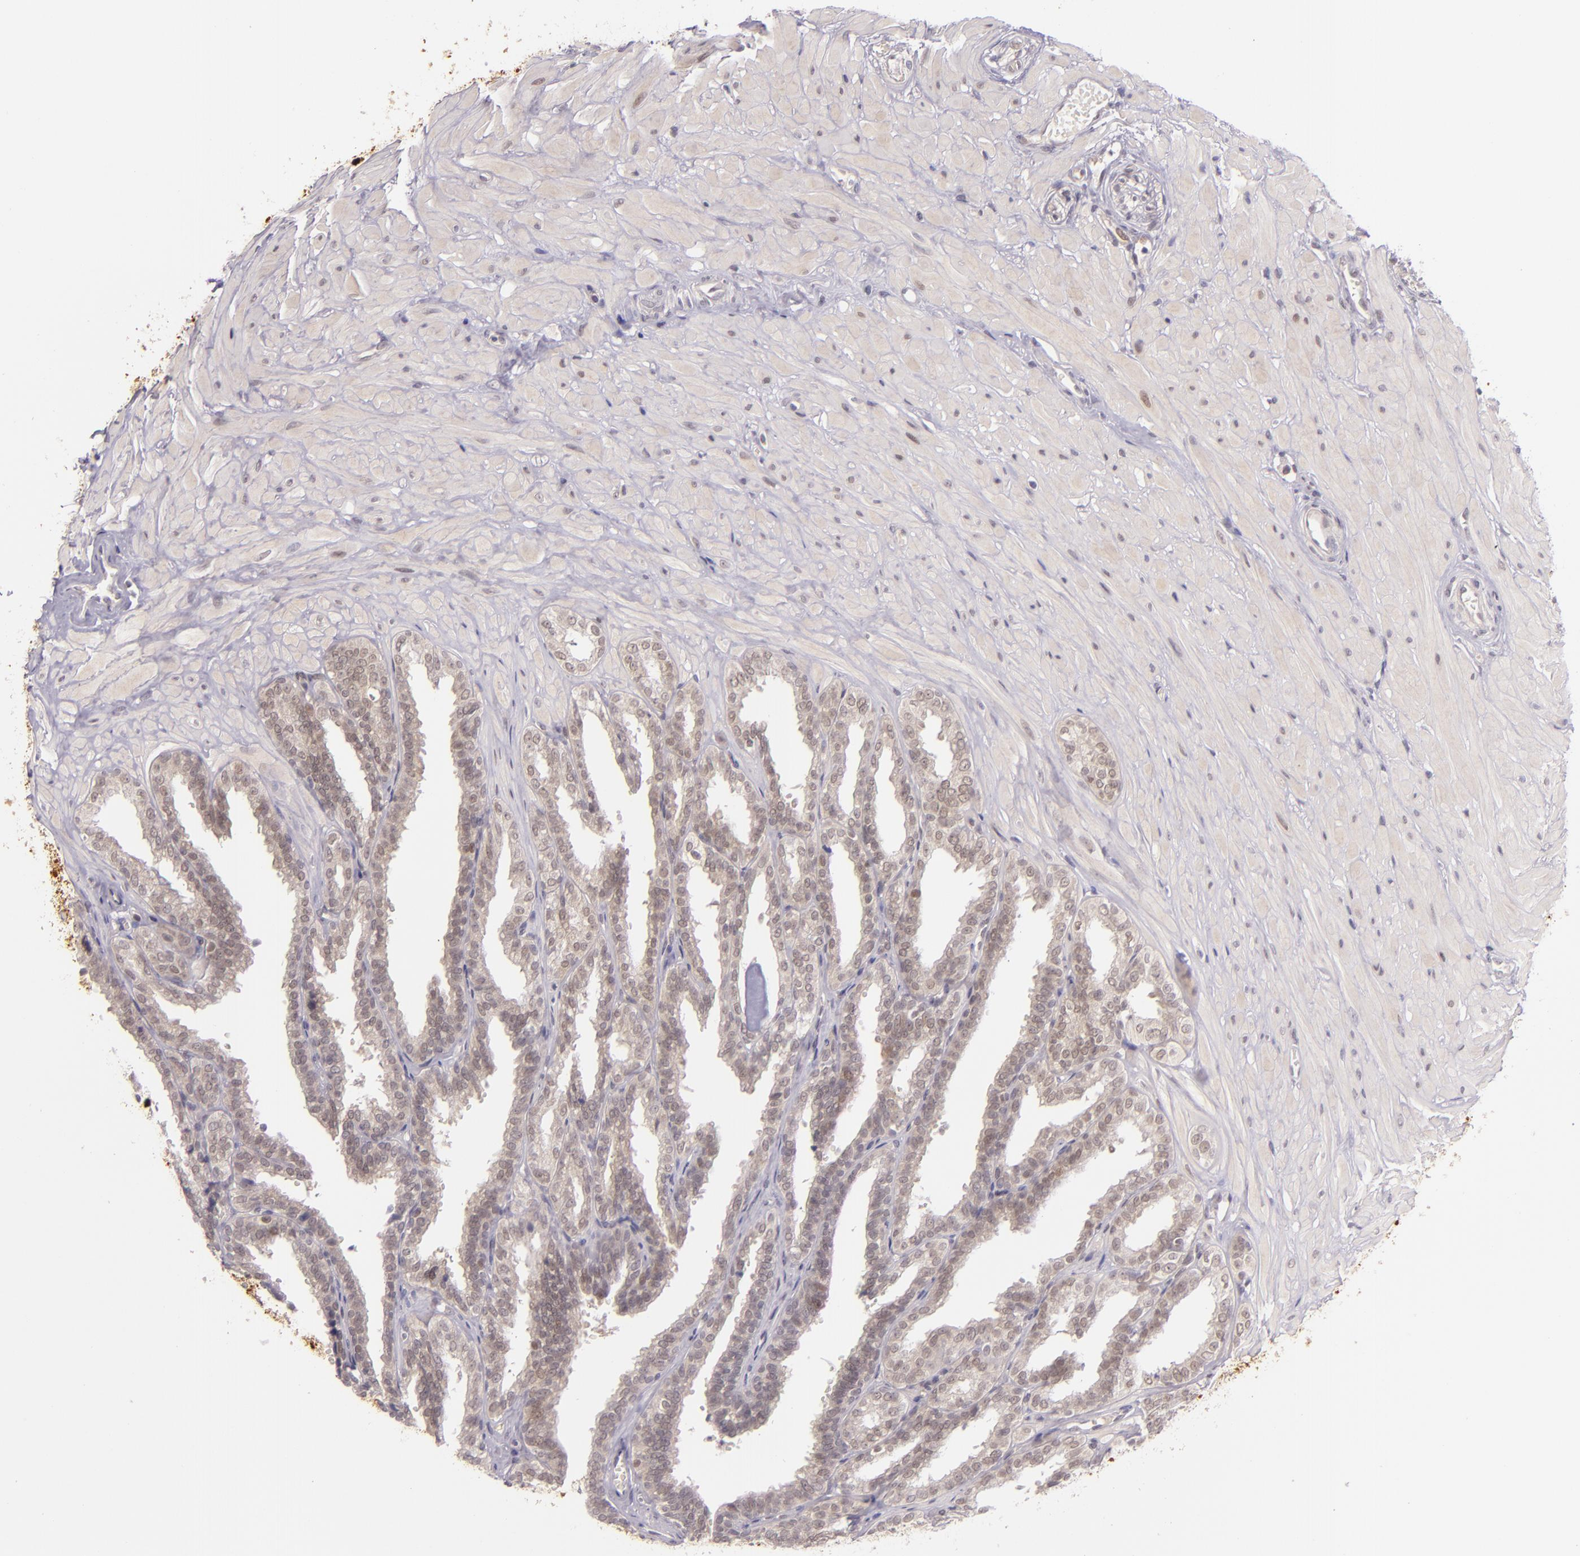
{"staining": {"intensity": "weak", "quantity": "25%-75%", "location": "cytoplasmic/membranous"}, "tissue": "seminal vesicle", "cell_type": "Glandular cells", "image_type": "normal", "snomed": [{"axis": "morphology", "description": "Normal tissue, NOS"}, {"axis": "topography", "description": "Seminal veicle"}], "caption": "The image reveals immunohistochemical staining of benign seminal vesicle. There is weak cytoplasmic/membranous expression is appreciated in about 25%-75% of glandular cells.", "gene": "CSE1L", "patient": {"sex": "male", "age": 26}}